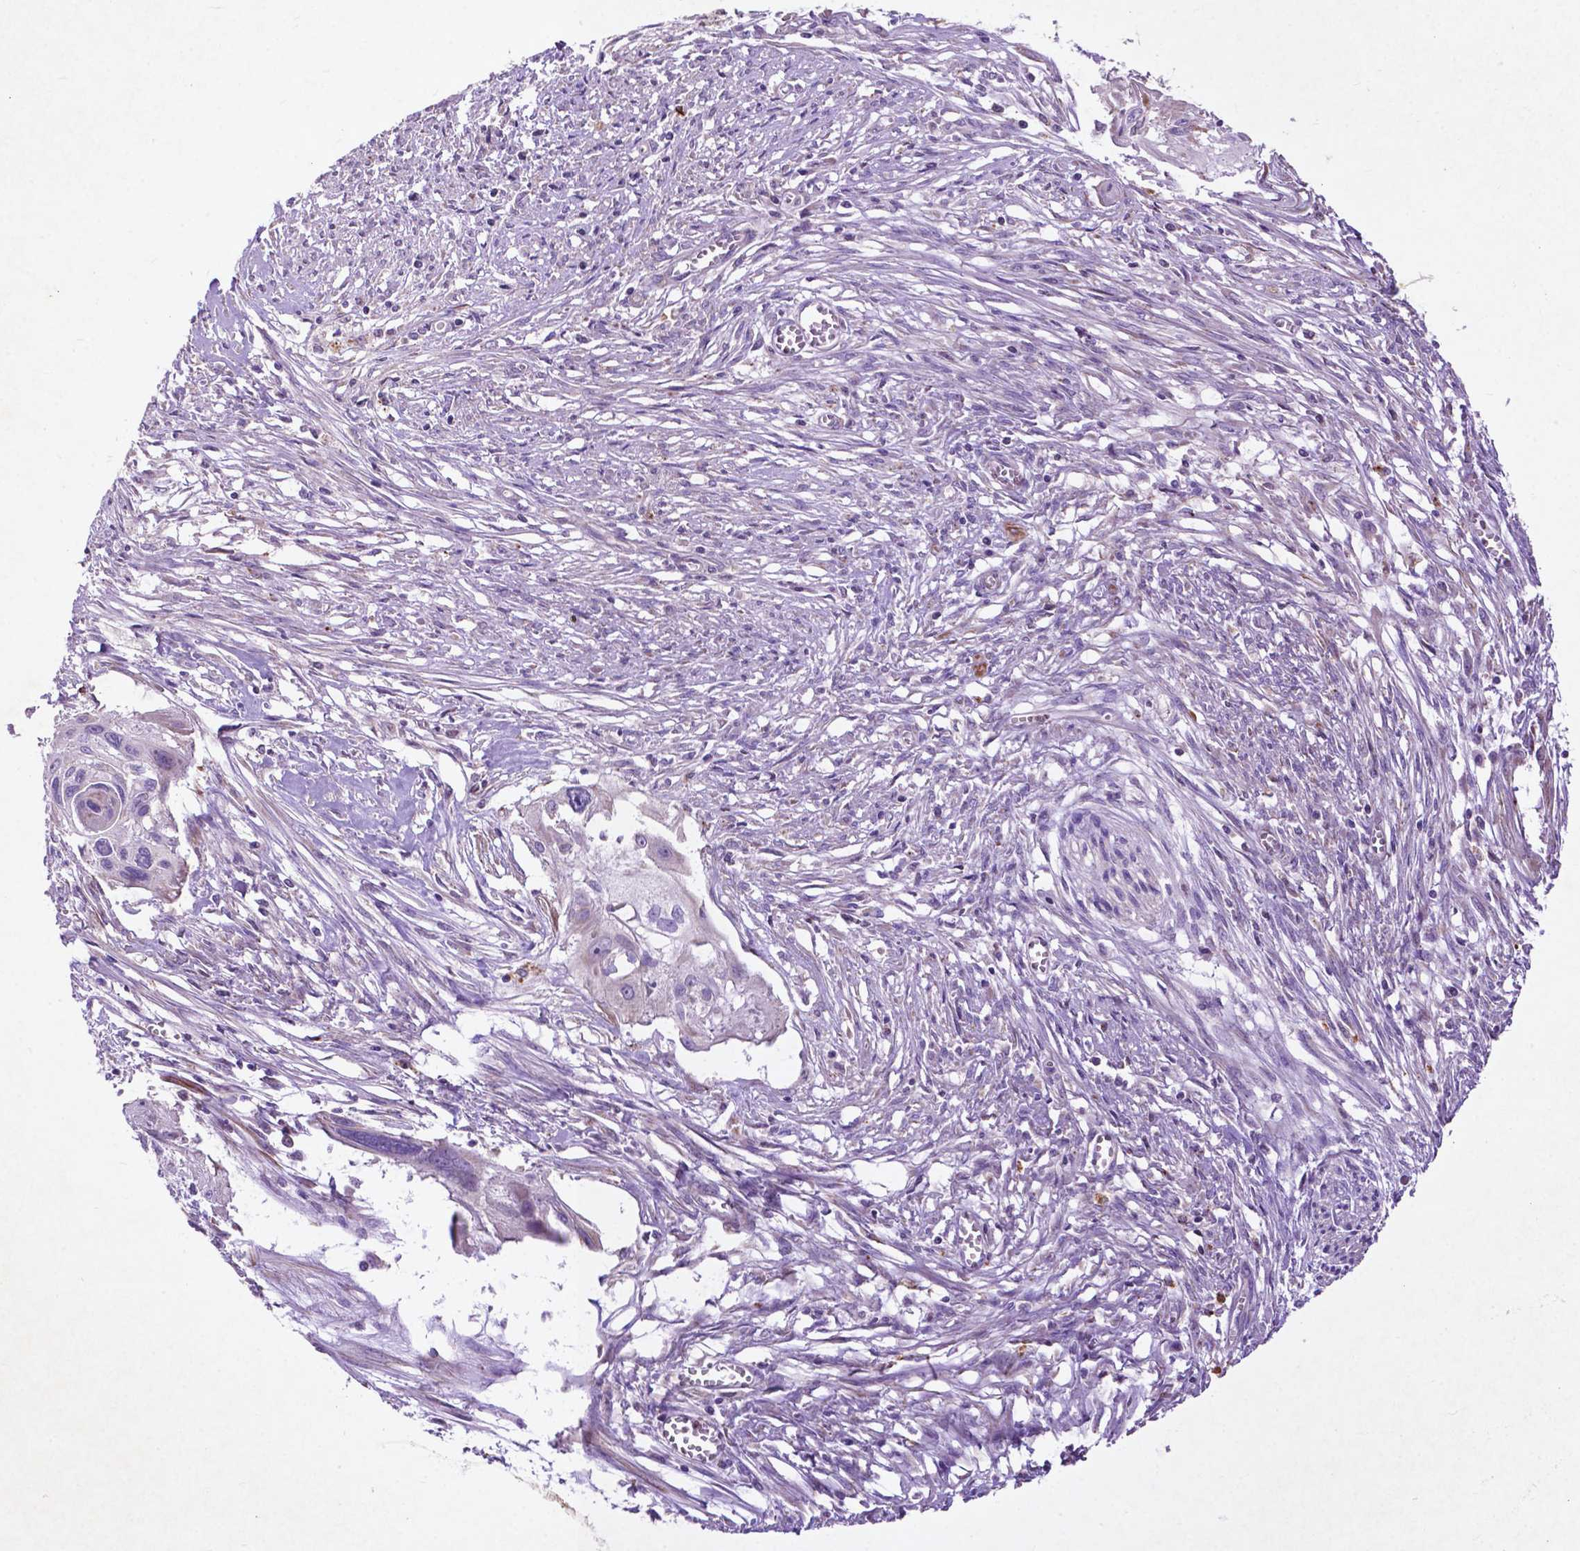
{"staining": {"intensity": "negative", "quantity": "none", "location": "none"}, "tissue": "cervical cancer", "cell_type": "Tumor cells", "image_type": "cancer", "snomed": [{"axis": "morphology", "description": "Squamous cell carcinoma, NOS"}, {"axis": "topography", "description": "Cervix"}], "caption": "Tumor cells are negative for protein expression in human cervical cancer.", "gene": "THEGL", "patient": {"sex": "female", "age": 49}}